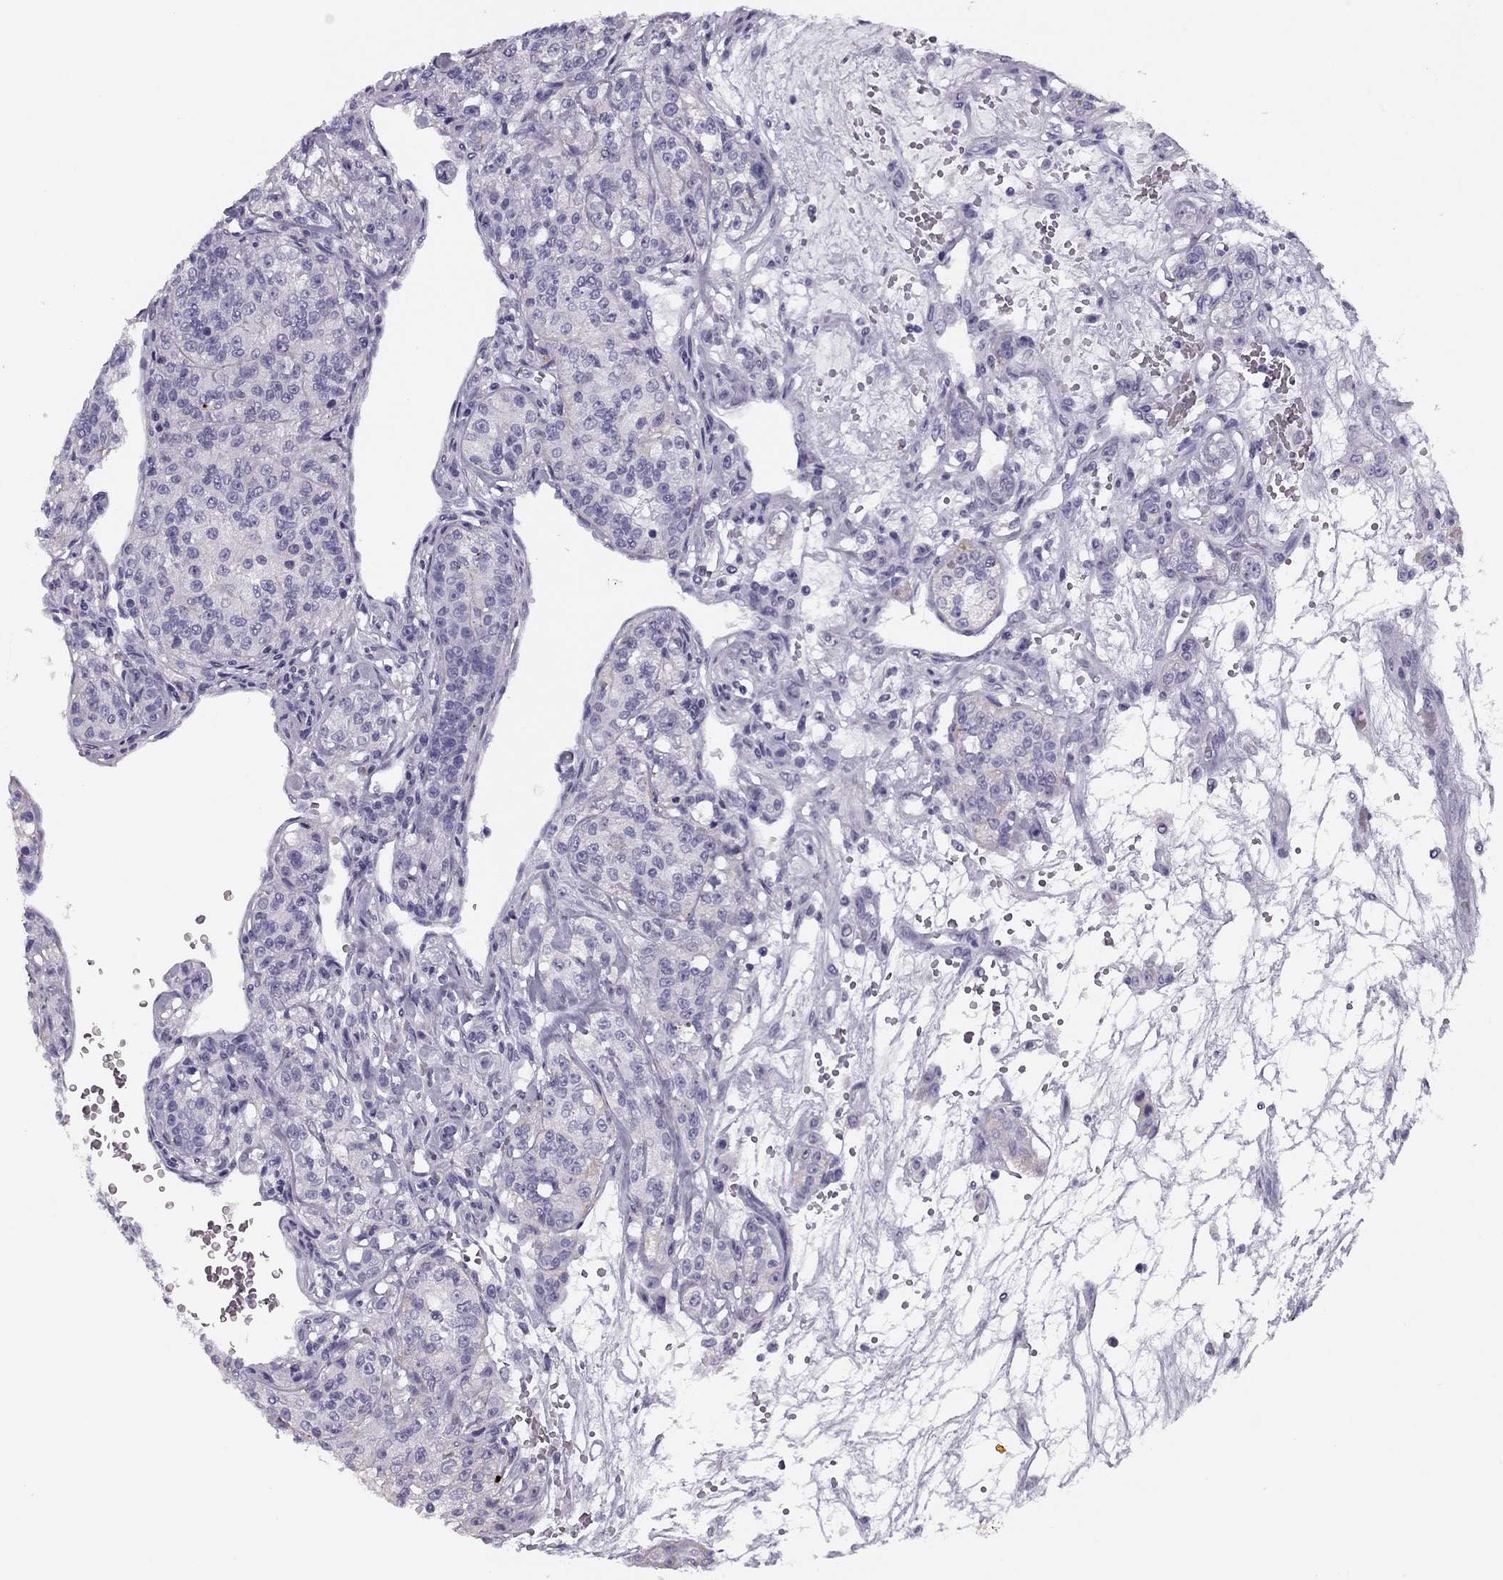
{"staining": {"intensity": "negative", "quantity": "none", "location": "none"}, "tissue": "renal cancer", "cell_type": "Tumor cells", "image_type": "cancer", "snomed": [{"axis": "morphology", "description": "Adenocarcinoma, NOS"}, {"axis": "topography", "description": "Kidney"}], "caption": "A high-resolution histopathology image shows IHC staining of renal cancer (adenocarcinoma), which exhibits no significant positivity in tumor cells.", "gene": "MC5R", "patient": {"sex": "female", "age": 63}}